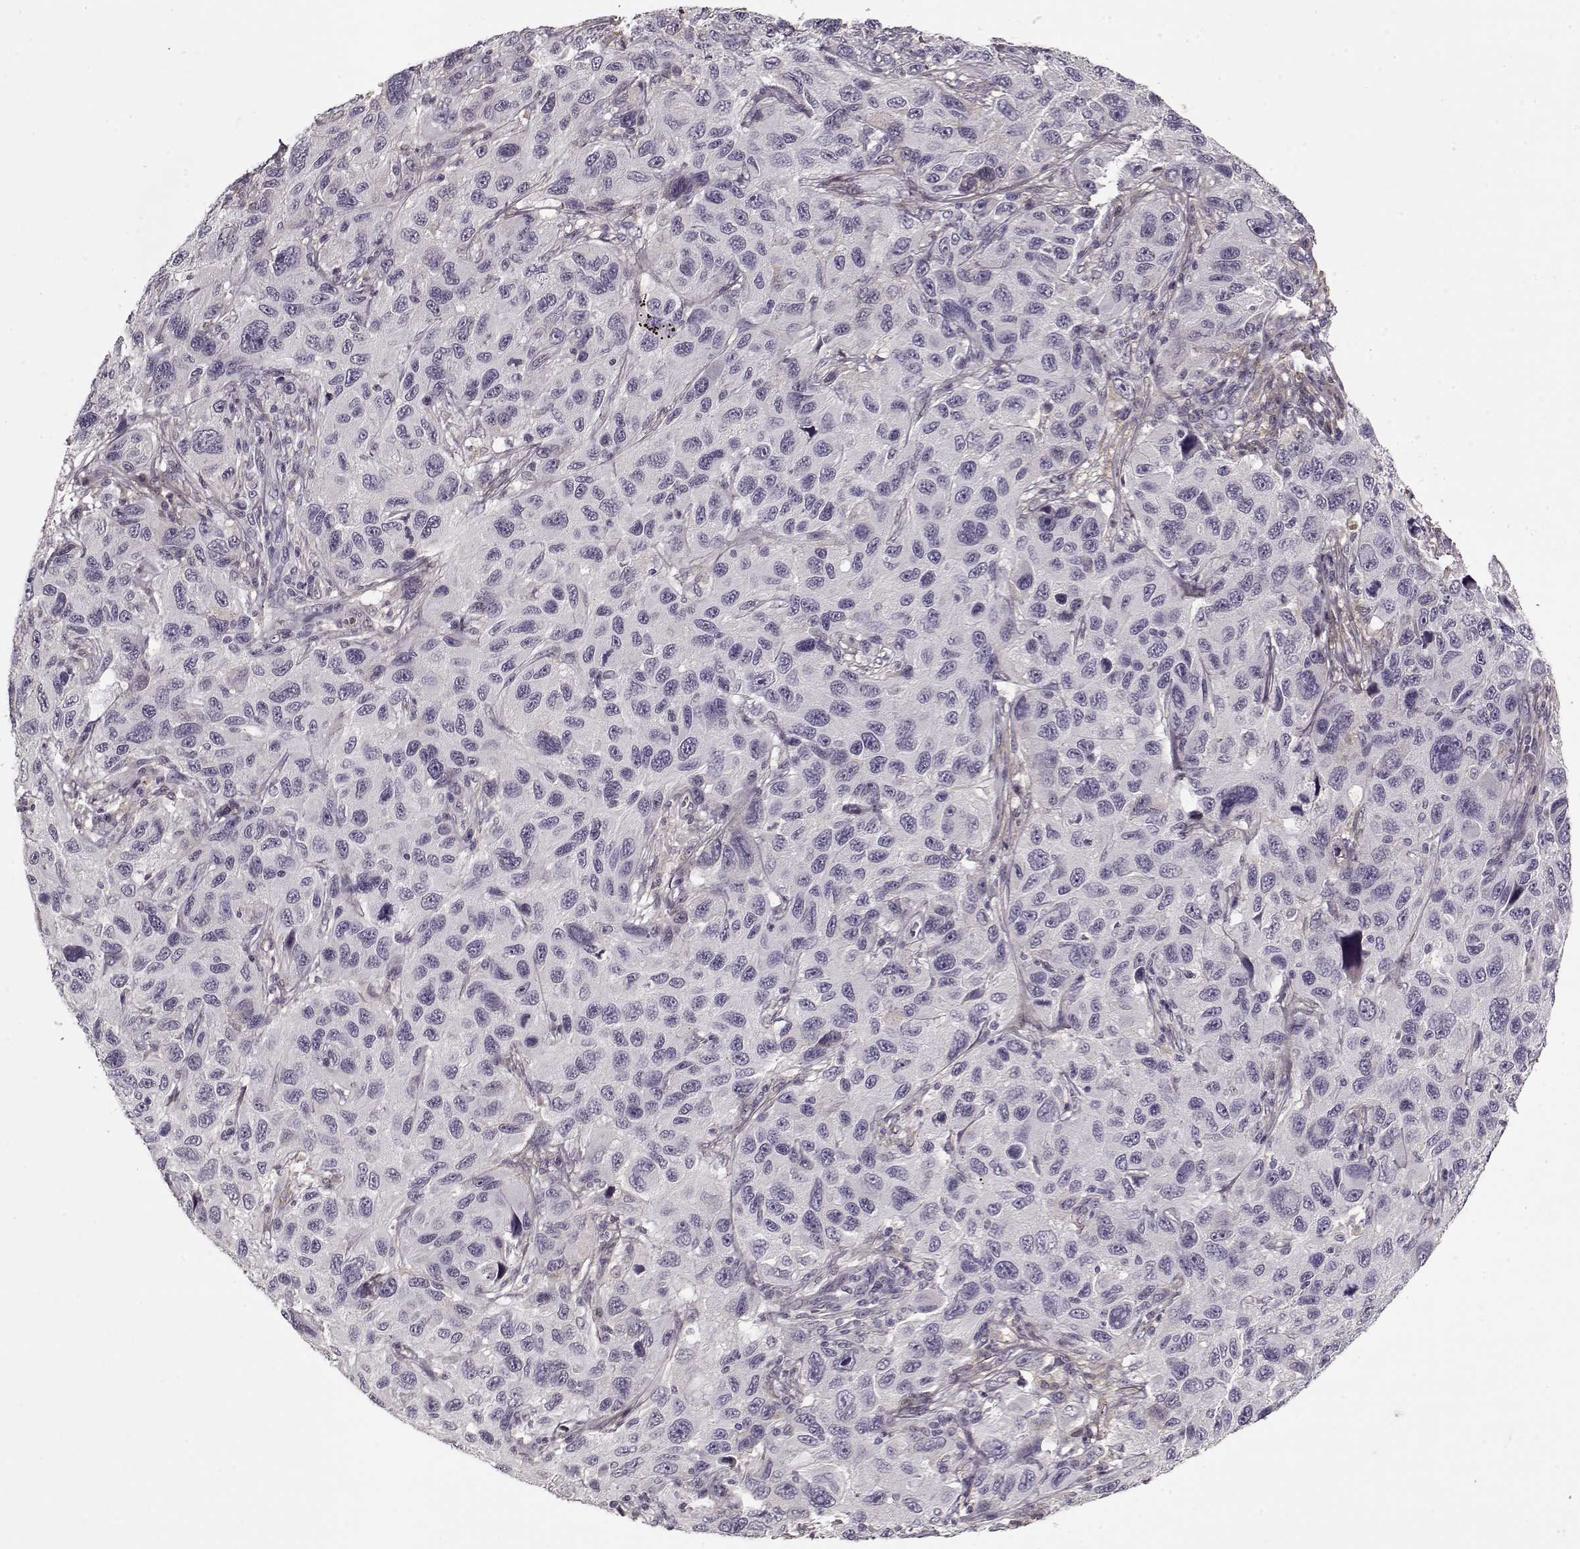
{"staining": {"intensity": "negative", "quantity": "none", "location": "none"}, "tissue": "melanoma", "cell_type": "Tumor cells", "image_type": "cancer", "snomed": [{"axis": "morphology", "description": "Malignant melanoma, NOS"}, {"axis": "topography", "description": "Skin"}], "caption": "High power microscopy micrograph of an IHC histopathology image of malignant melanoma, revealing no significant staining in tumor cells.", "gene": "LUM", "patient": {"sex": "male", "age": 53}}